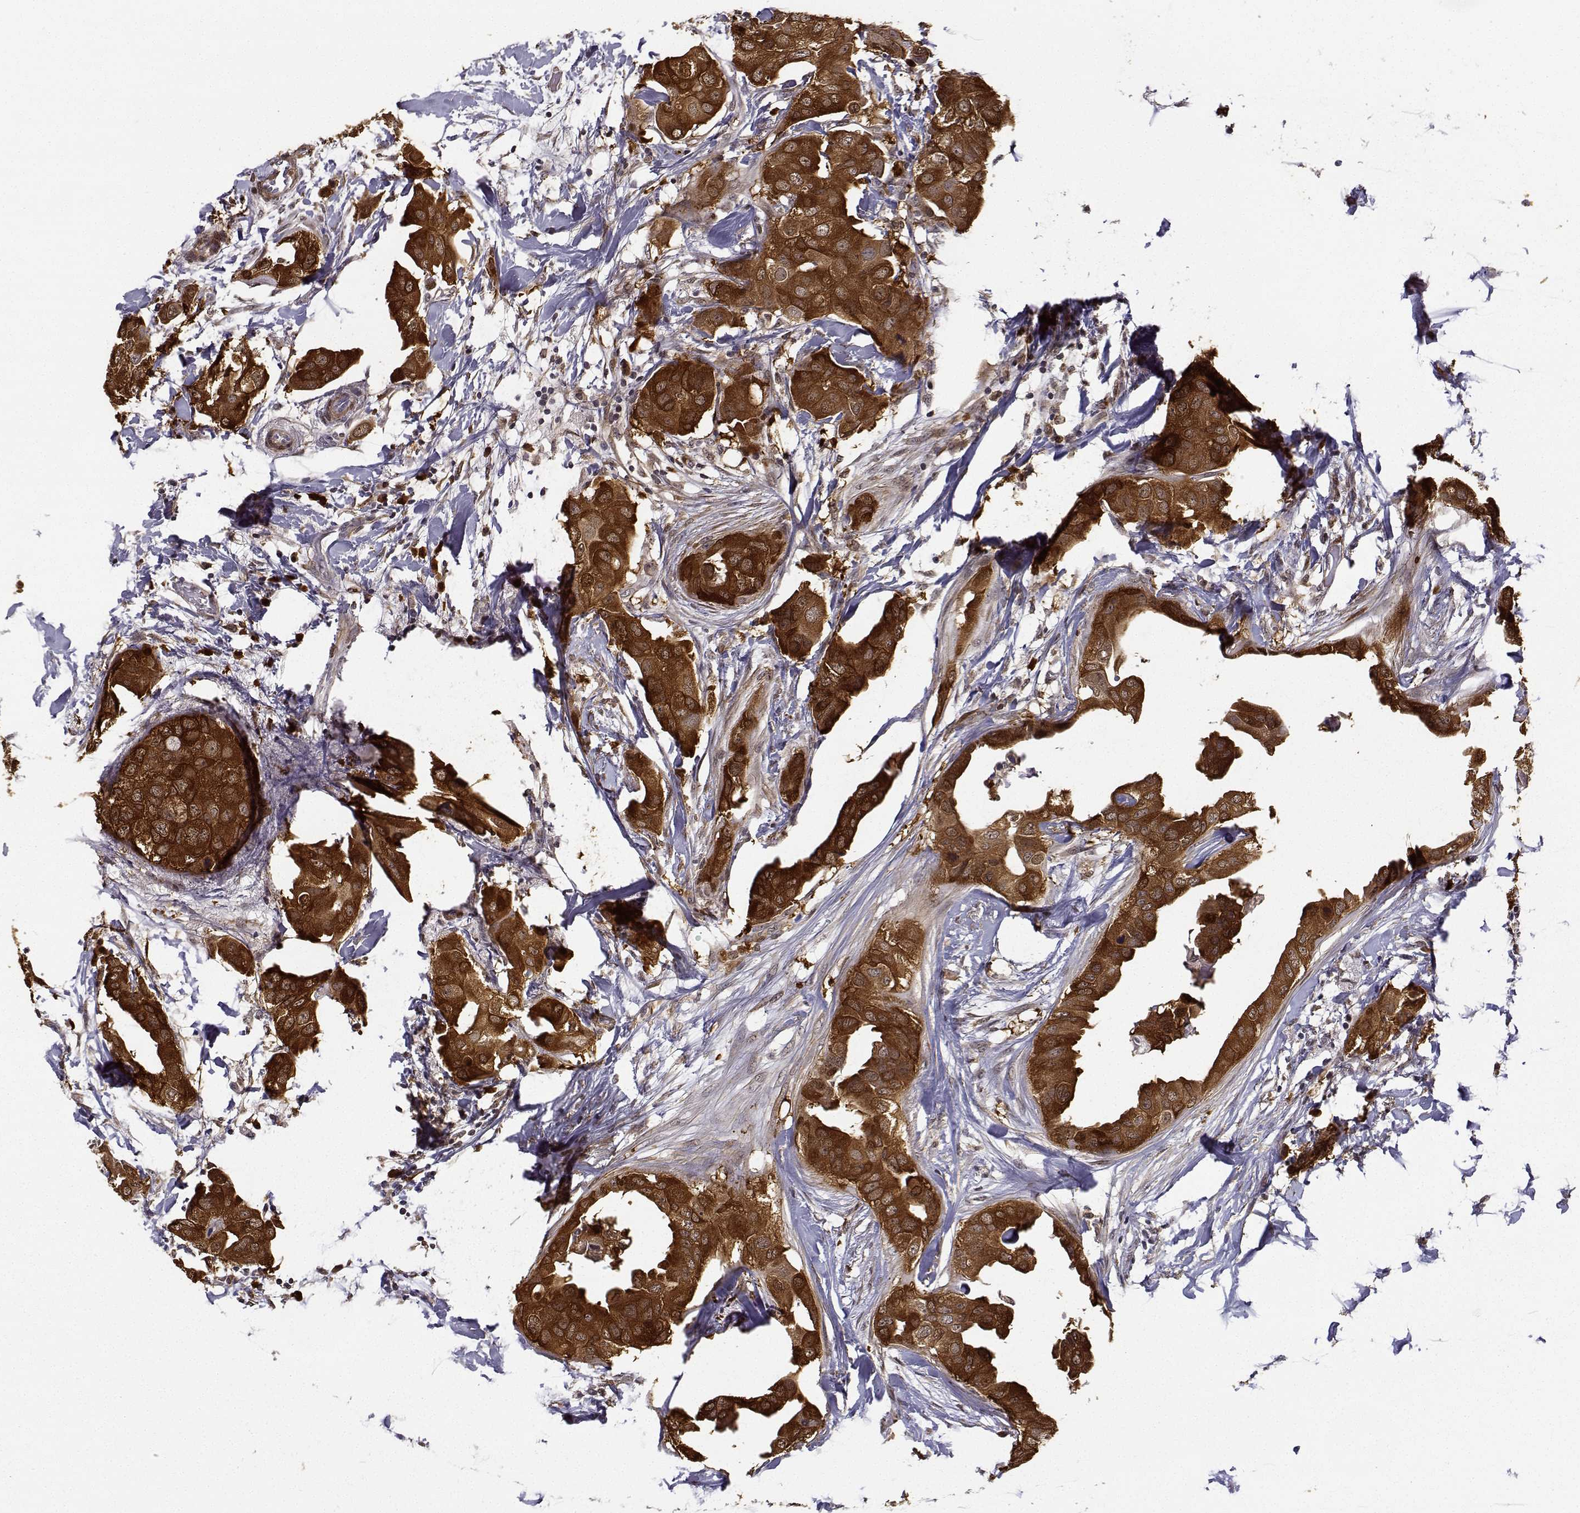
{"staining": {"intensity": "strong", "quantity": ">75%", "location": "cytoplasmic/membranous"}, "tissue": "breast cancer", "cell_type": "Tumor cells", "image_type": "cancer", "snomed": [{"axis": "morphology", "description": "Normal tissue, NOS"}, {"axis": "morphology", "description": "Duct carcinoma"}, {"axis": "topography", "description": "Breast"}], "caption": "Immunohistochemistry (IHC) (DAB) staining of breast cancer (intraductal carcinoma) exhibits strong cytoplasmic/membranous protein positivity in approximately >75% of tumor cells. The staining was performed using DAB to visualize the protein expression in brown, while the nuclei were stained in blue with hematoxylin (Magnification: 20x).", "gene": "PHGDH", "patient": {"sex": "female", "age": 40}}